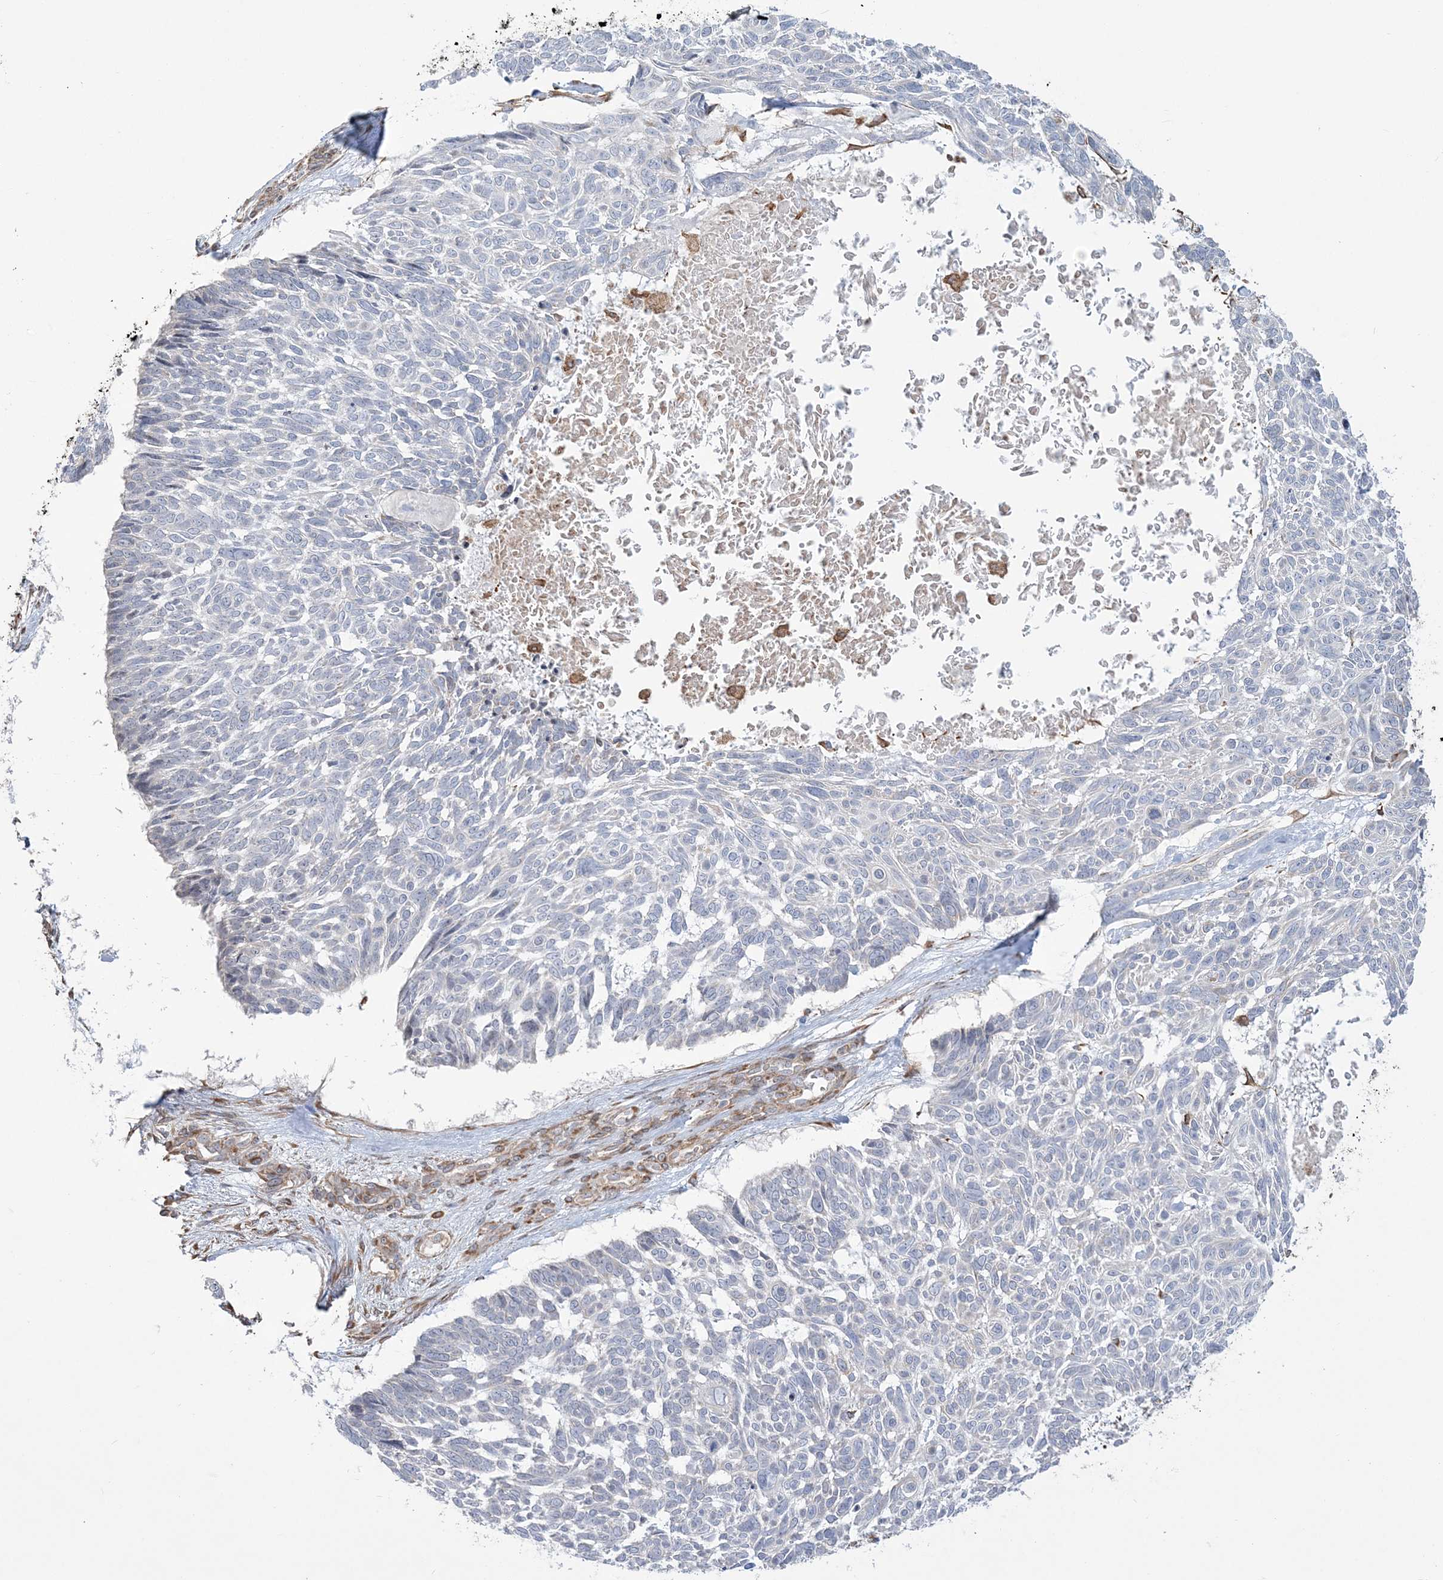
{"staining": {"intensity": "negative", "quantity": "none", "location": "none"}, "tissue": "skin cancer", "cell_type": "Tumor cells", "image_type": "cancer", "snomed": [{"axis": "morphology", "description": "Basal cell carcinoma"}, {"axis": "topography", "description": "Skin"}], "caption": "This is an IHC photomicrograph of human skin basal cell carcinoma. There is no positivity in tumor cells.", "gene": "ZNF821", "patient": {"sex": "male", "age": 88}}